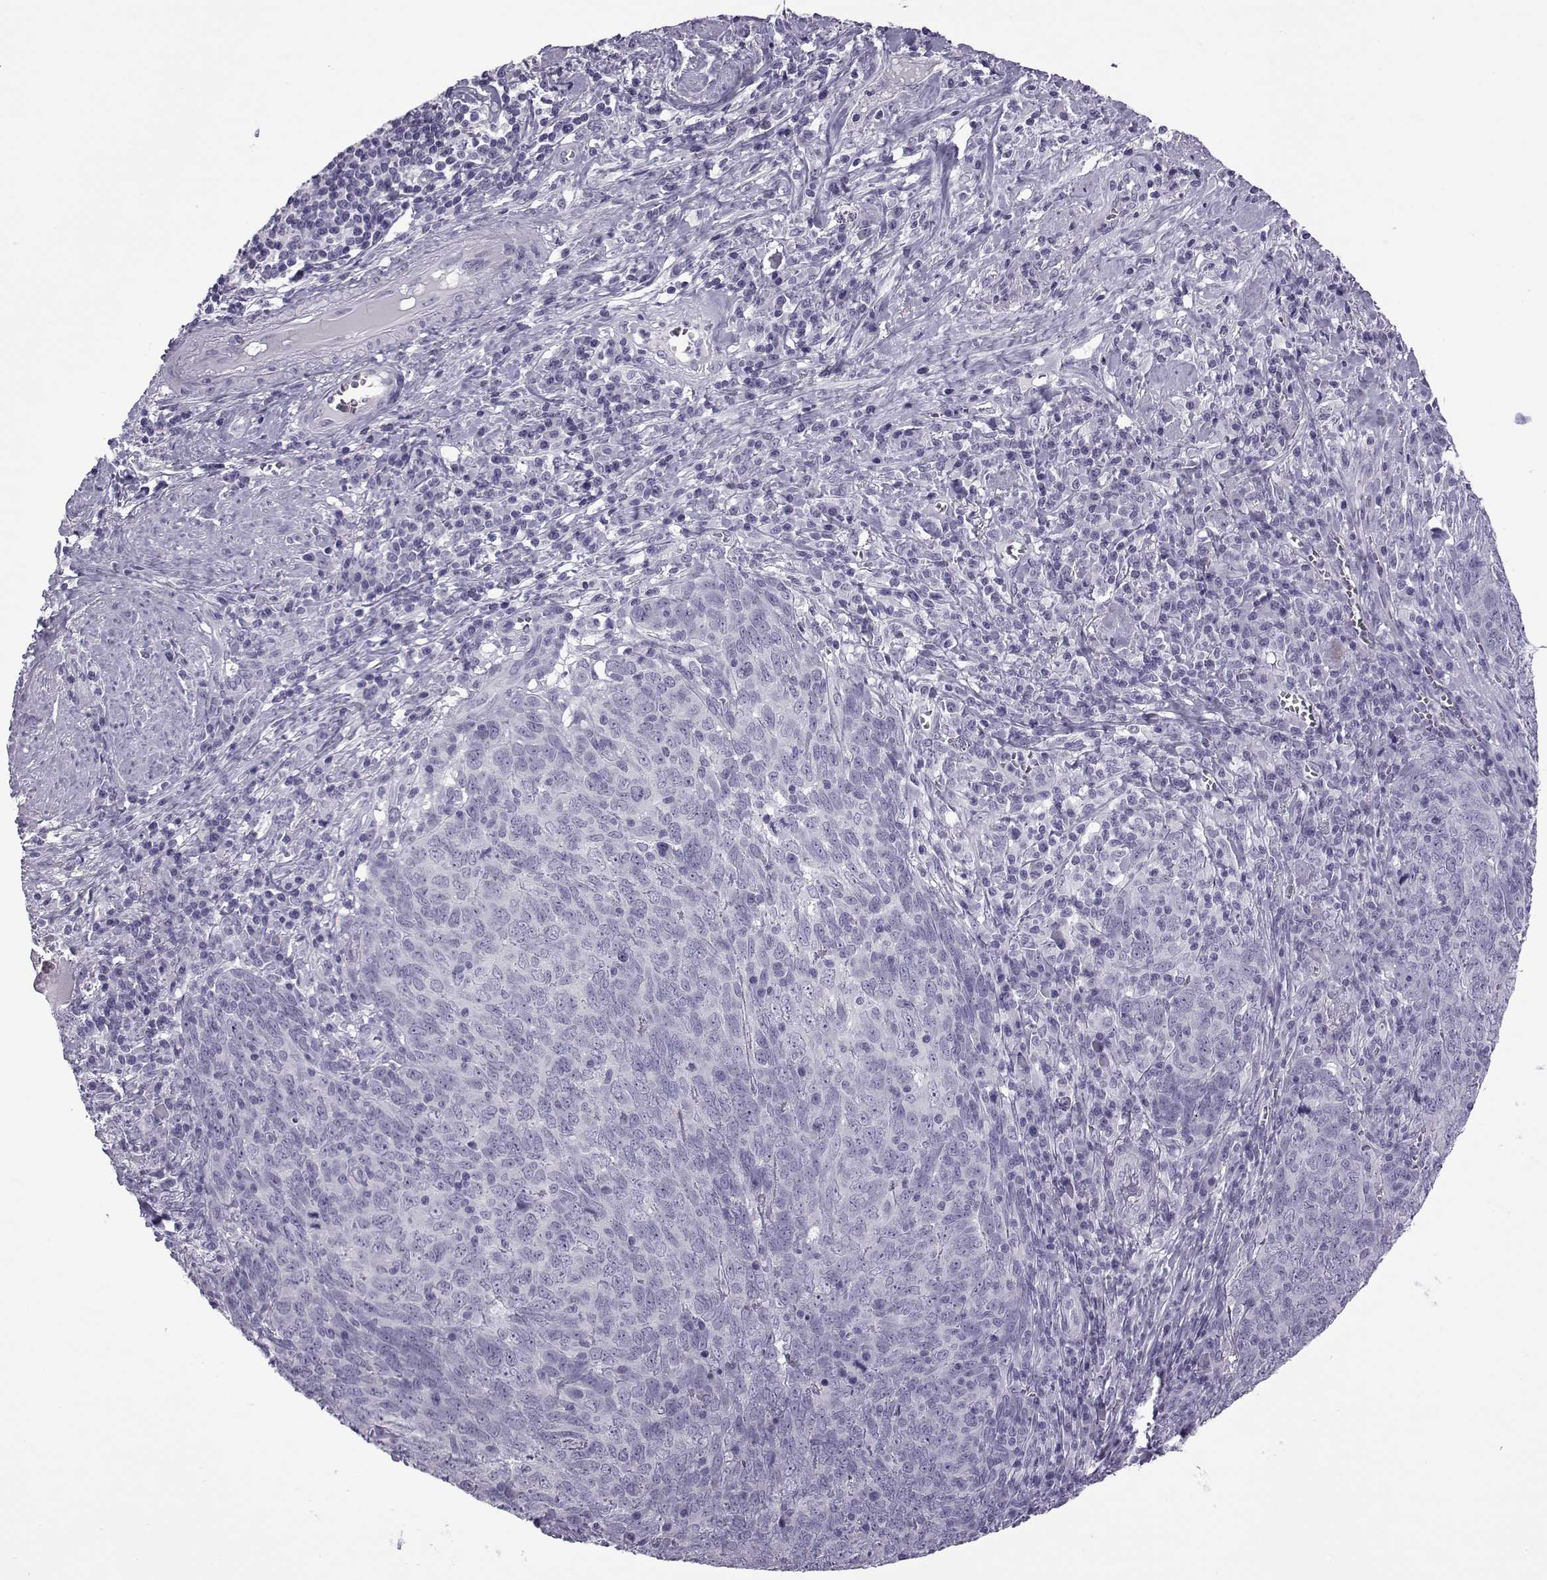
{"staining": {"intensity": "negative", "quantity": "none", "location": "none"}, "tissue": "skin cancer", "cell_type": "Tumor cells", "image_type": "cancer", "snomed": [{"axis": "morphology", "description": "Squamous cell carcinoma, NOS"}, {"axis": "topography", "description": "Skin"}, {"axis": "topography", "description": "Anal"}], "caption": "DAB immunohistochemical staining of human skin cancer (squamous cell carcinoma) exhibits no significant staining in tumor cells.", "gene": "OIP5", "patient": {"sex": "female", "age": 51}}